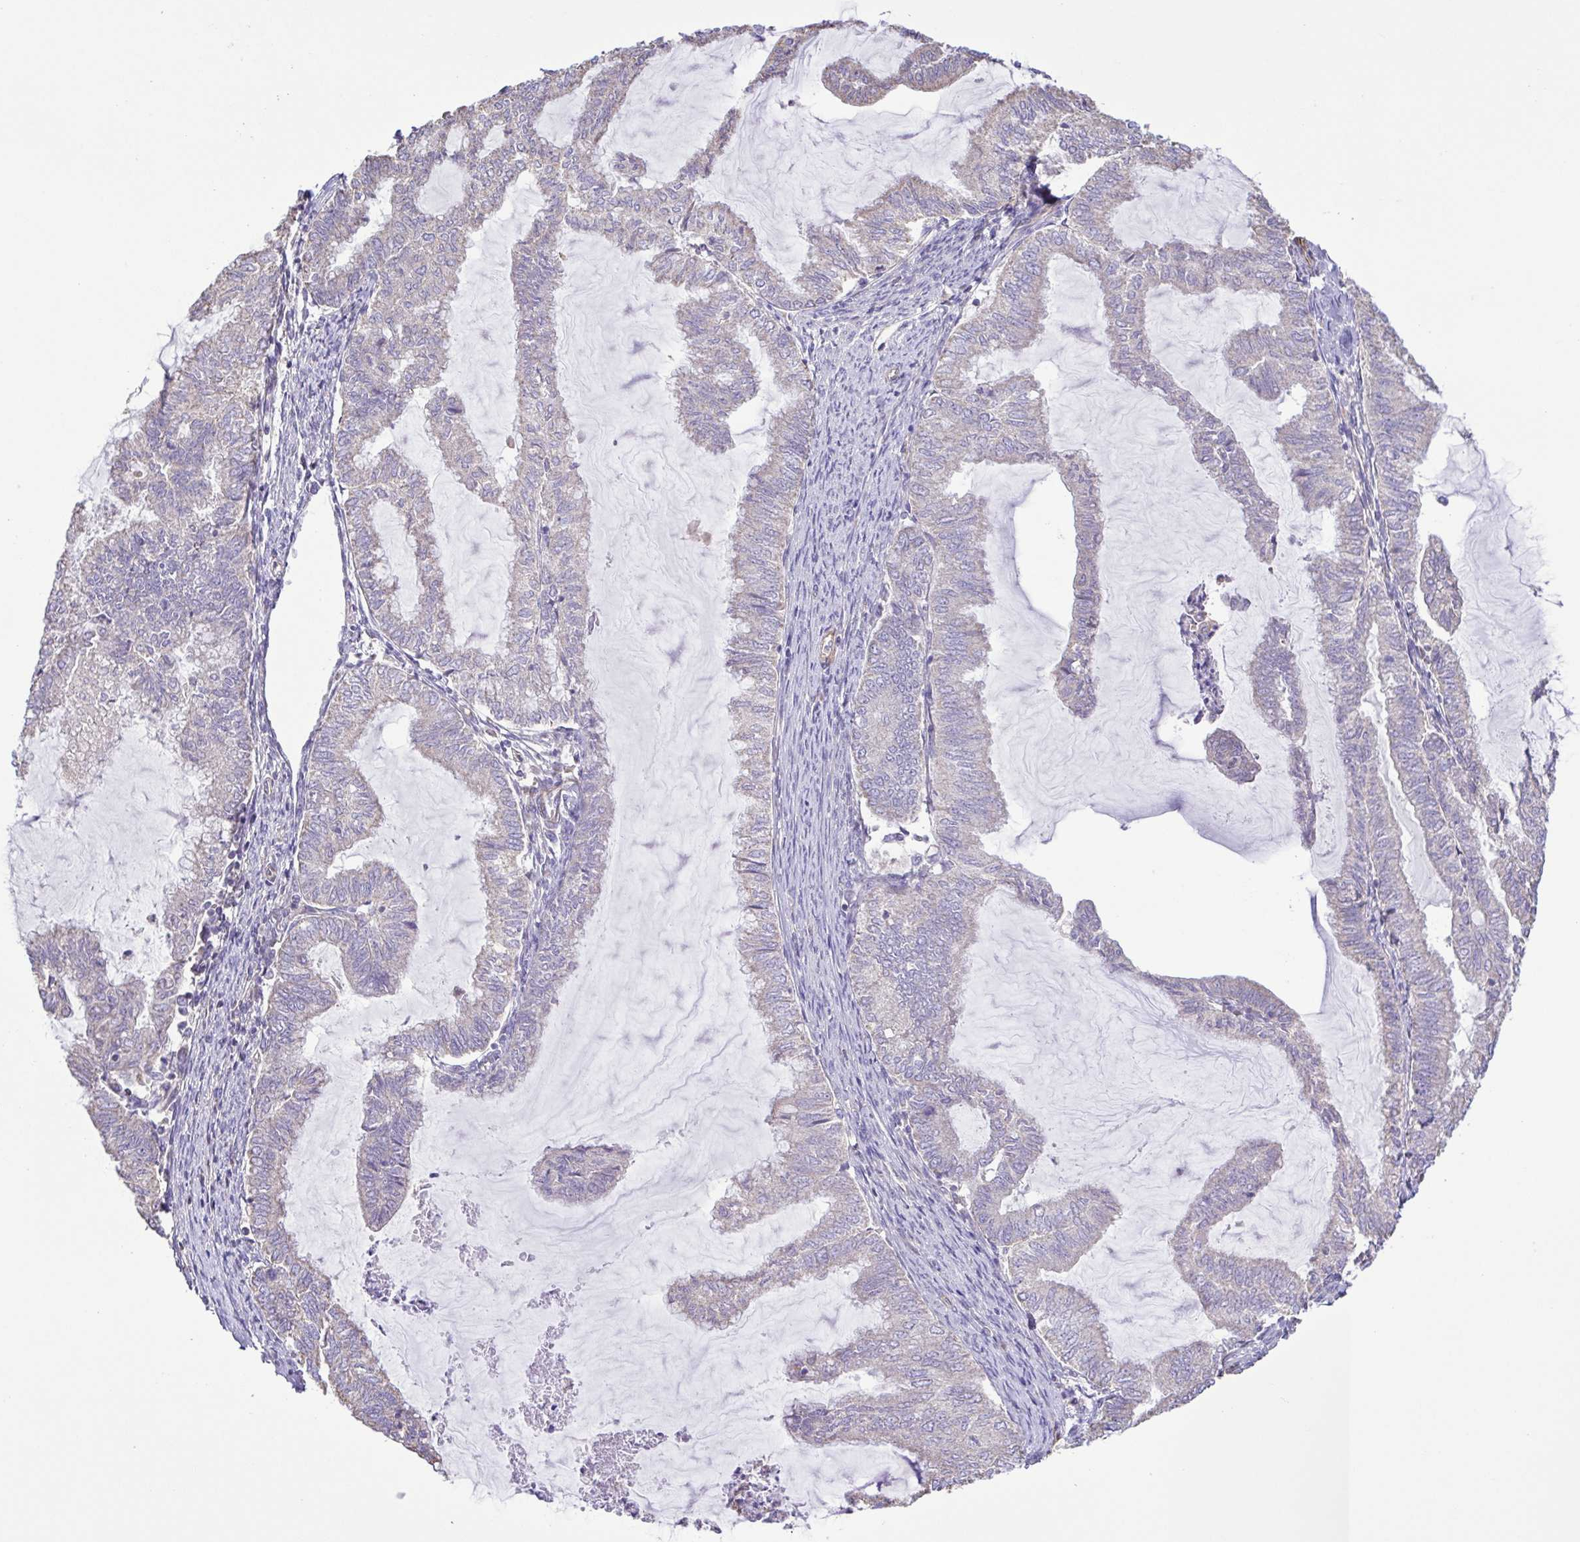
{"staining": {"intensity": "negative", "quantity": "none", "location": "none"}, "tissue": "endometrial cancer", "cell_type": "Tumor cells", "image_type": "cancer", "snomed": [{"axis": "morphology", "description": "Adenocarcinoma, NOS"}, {"axis": "topography", "description": "Endometrium"}], "caption": "Immunohistochemistry (IHC) photomicrograph of neoplastic tissue: adenocarcinoma (endometrial) stained with DAB (3,3'-diaminobenzidine) displays no significant protein positivity in tumor cells.", "gene": "FLT1", "patient": {"sex": "female", "age": 79}}